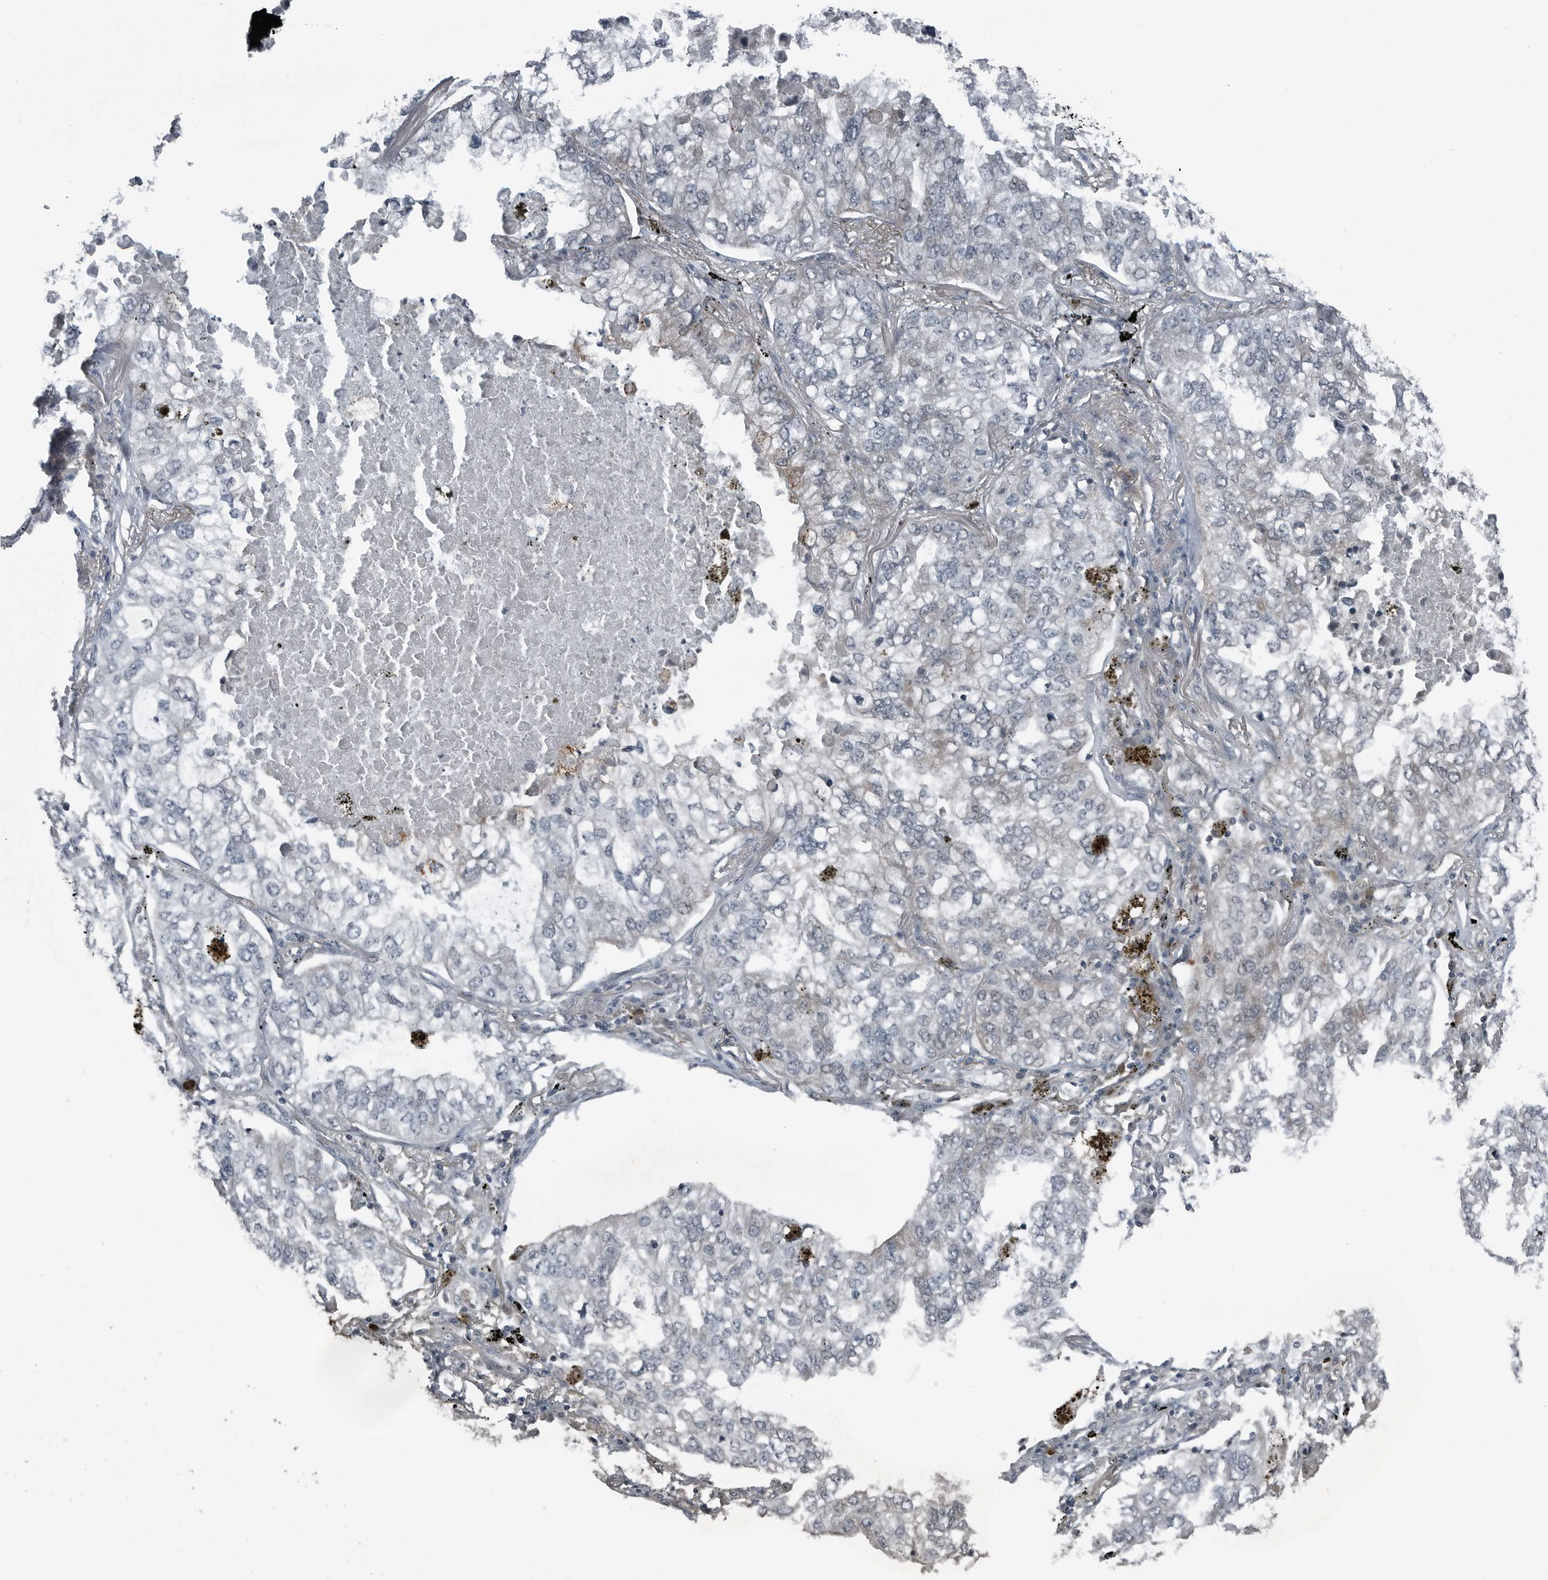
{"staining": {"intensity": "negative", "quantity": "none", "location": "none"}, "tissue": "lung cancer", "cell_type": "Tumor cells", "image_type": "cancer", "snomed": [{"axis": "morphology", "description": "Adenocarcinoma, NOS"}, {"axis": "topography", "description": "Lung"}], "caption": "Tumor cells are negative for protein expression in human adenocarcinoma (lung).", "gene": "GAK", "patient": {"sex": "male", "age": 65}}